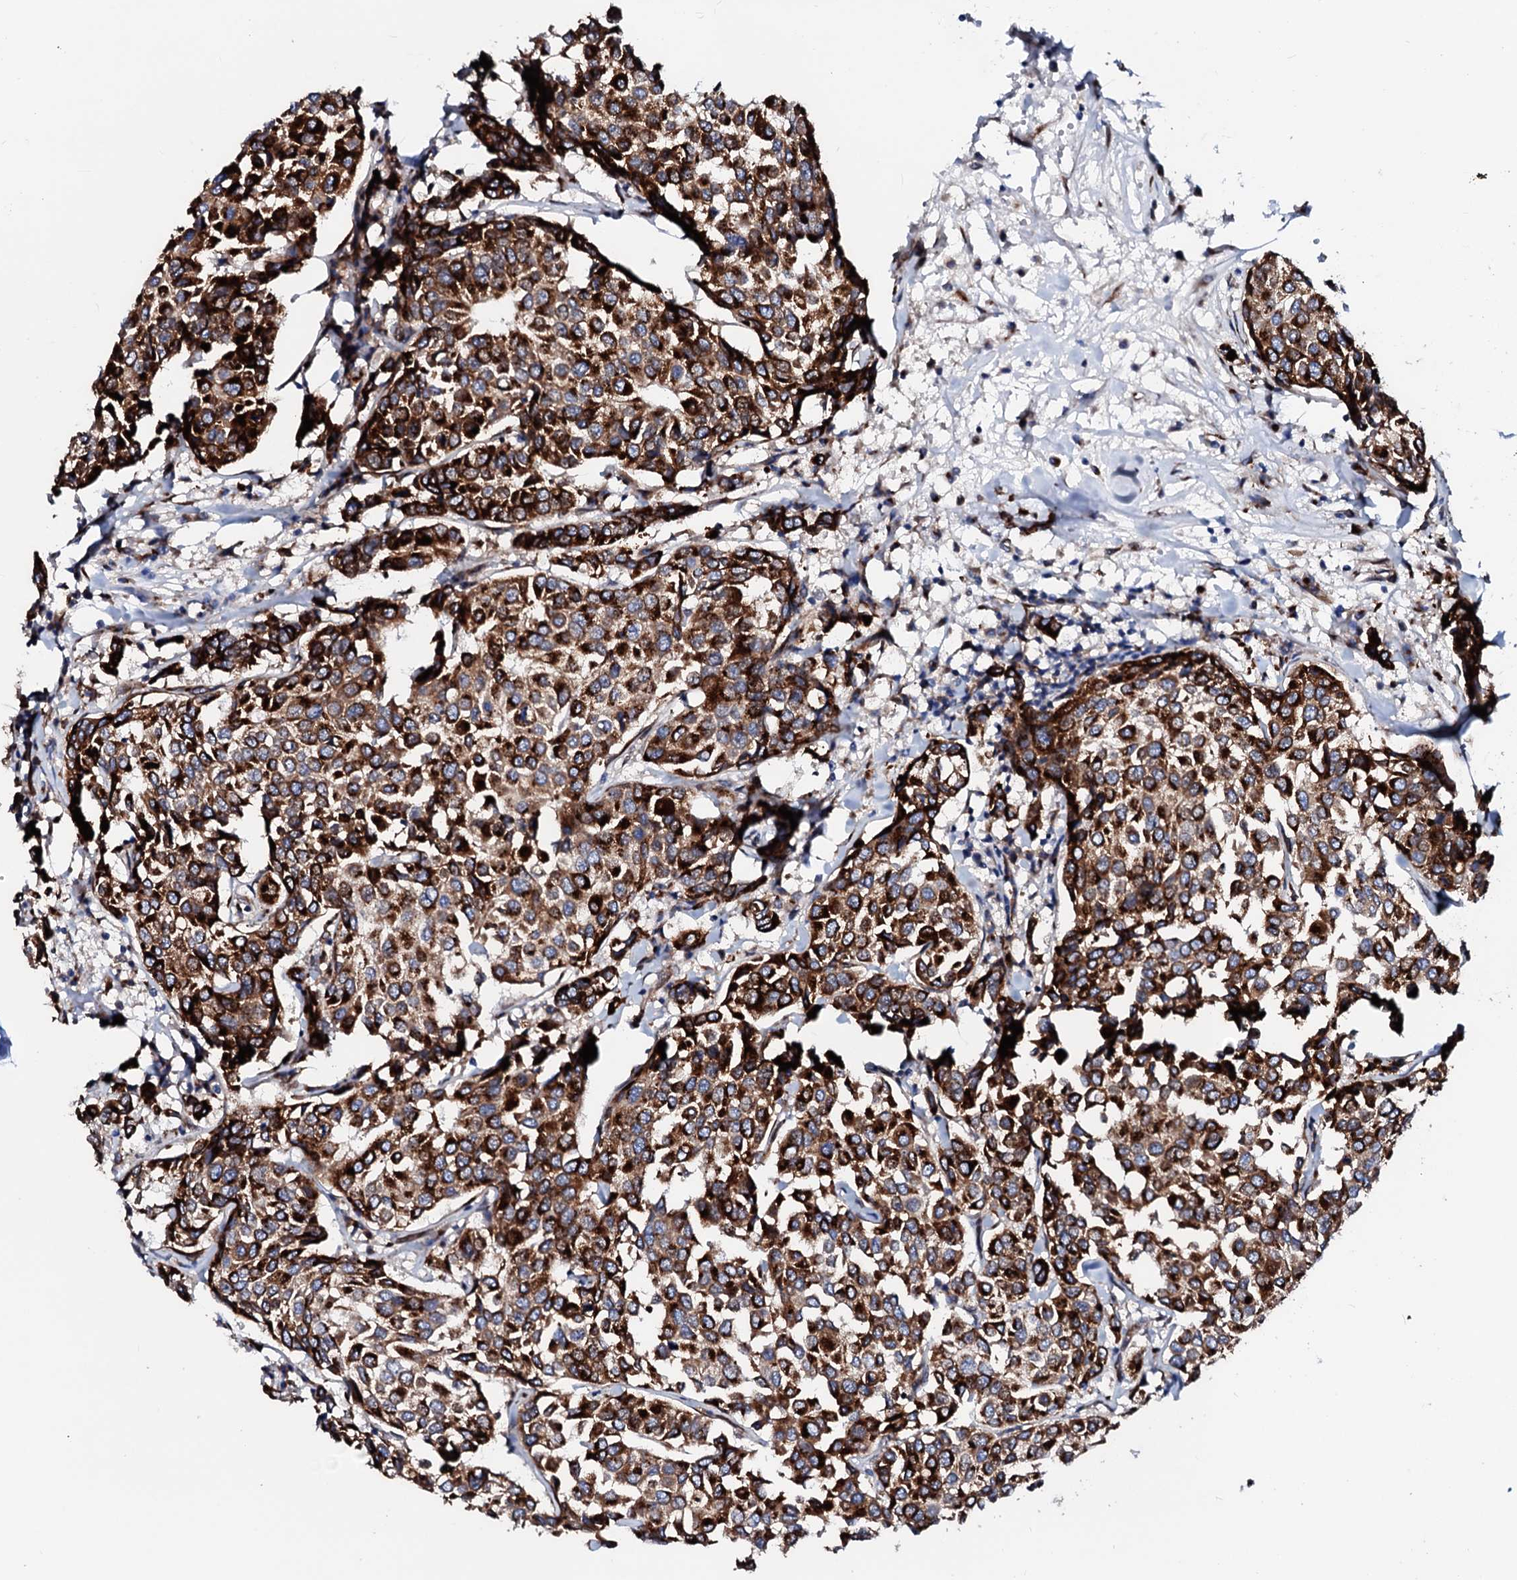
{"staining": {"intensity": "strong", "quantity": ">75%", "location": "cytoplasmic/membranous"}, "tissue": "breast cancer", "cell_type": "Tumor cells", "image_type": "cancer", "snomed": [{"axis": "morphology", "description": "Duct carcinoma"}, {"axis": "topography", "description": "Breast"}], "caption": "High-magnification brightfield microscopy of breast cancer stained with DAB (3,3'-diaminobenzidine) (brown) and counterstained with hematoxylin (blue). tumor cells exhibit strong cytoplasmic/membranous expression is identified in approximately>75% of cells. (DAB (3,3'-diaminobenzidine) IHC with brightfield microscopy, high magnification).", "gene": "TMCO3", "patient": {"sex": "female", "age": 55}}